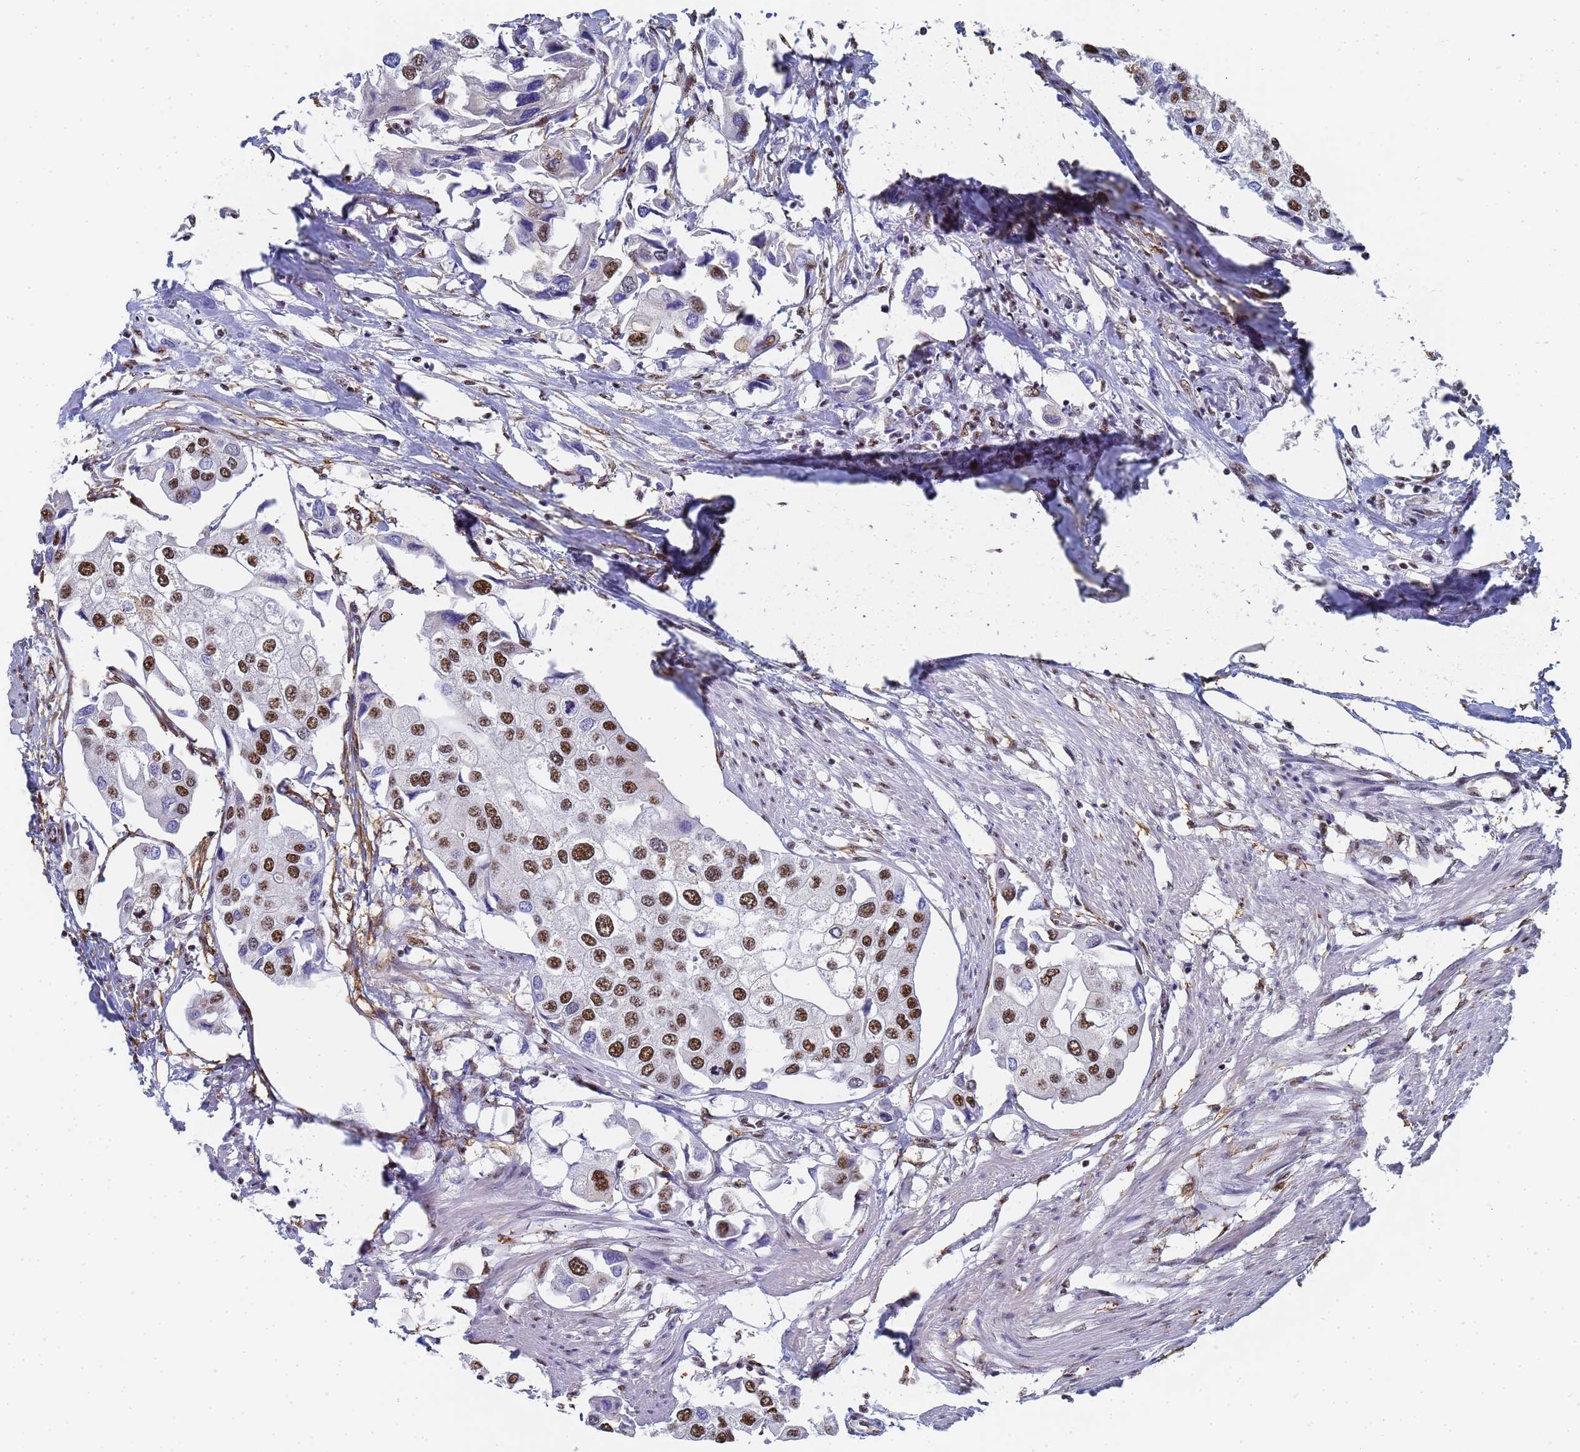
{"staining": {"intensity": "strong", "quantity": ">75%", "location": "nuclear"}, "tissue": "urothelial cancer", "cell_type": "Tumor cells", "image_type": "cancer", "snomed": [{"axis": "morphology", "description": "Urothelial carcinoma, High grade"}, {"axis": "topography", "description": "Urinary bladder"}], "caption": "An image of human urothelial carcinoma (high-grade) stained for a protein displays strong nuclear brown staining in tumor cells.", "gene": "PRRT4", "patient": {"sex": "male", "age": 64}}